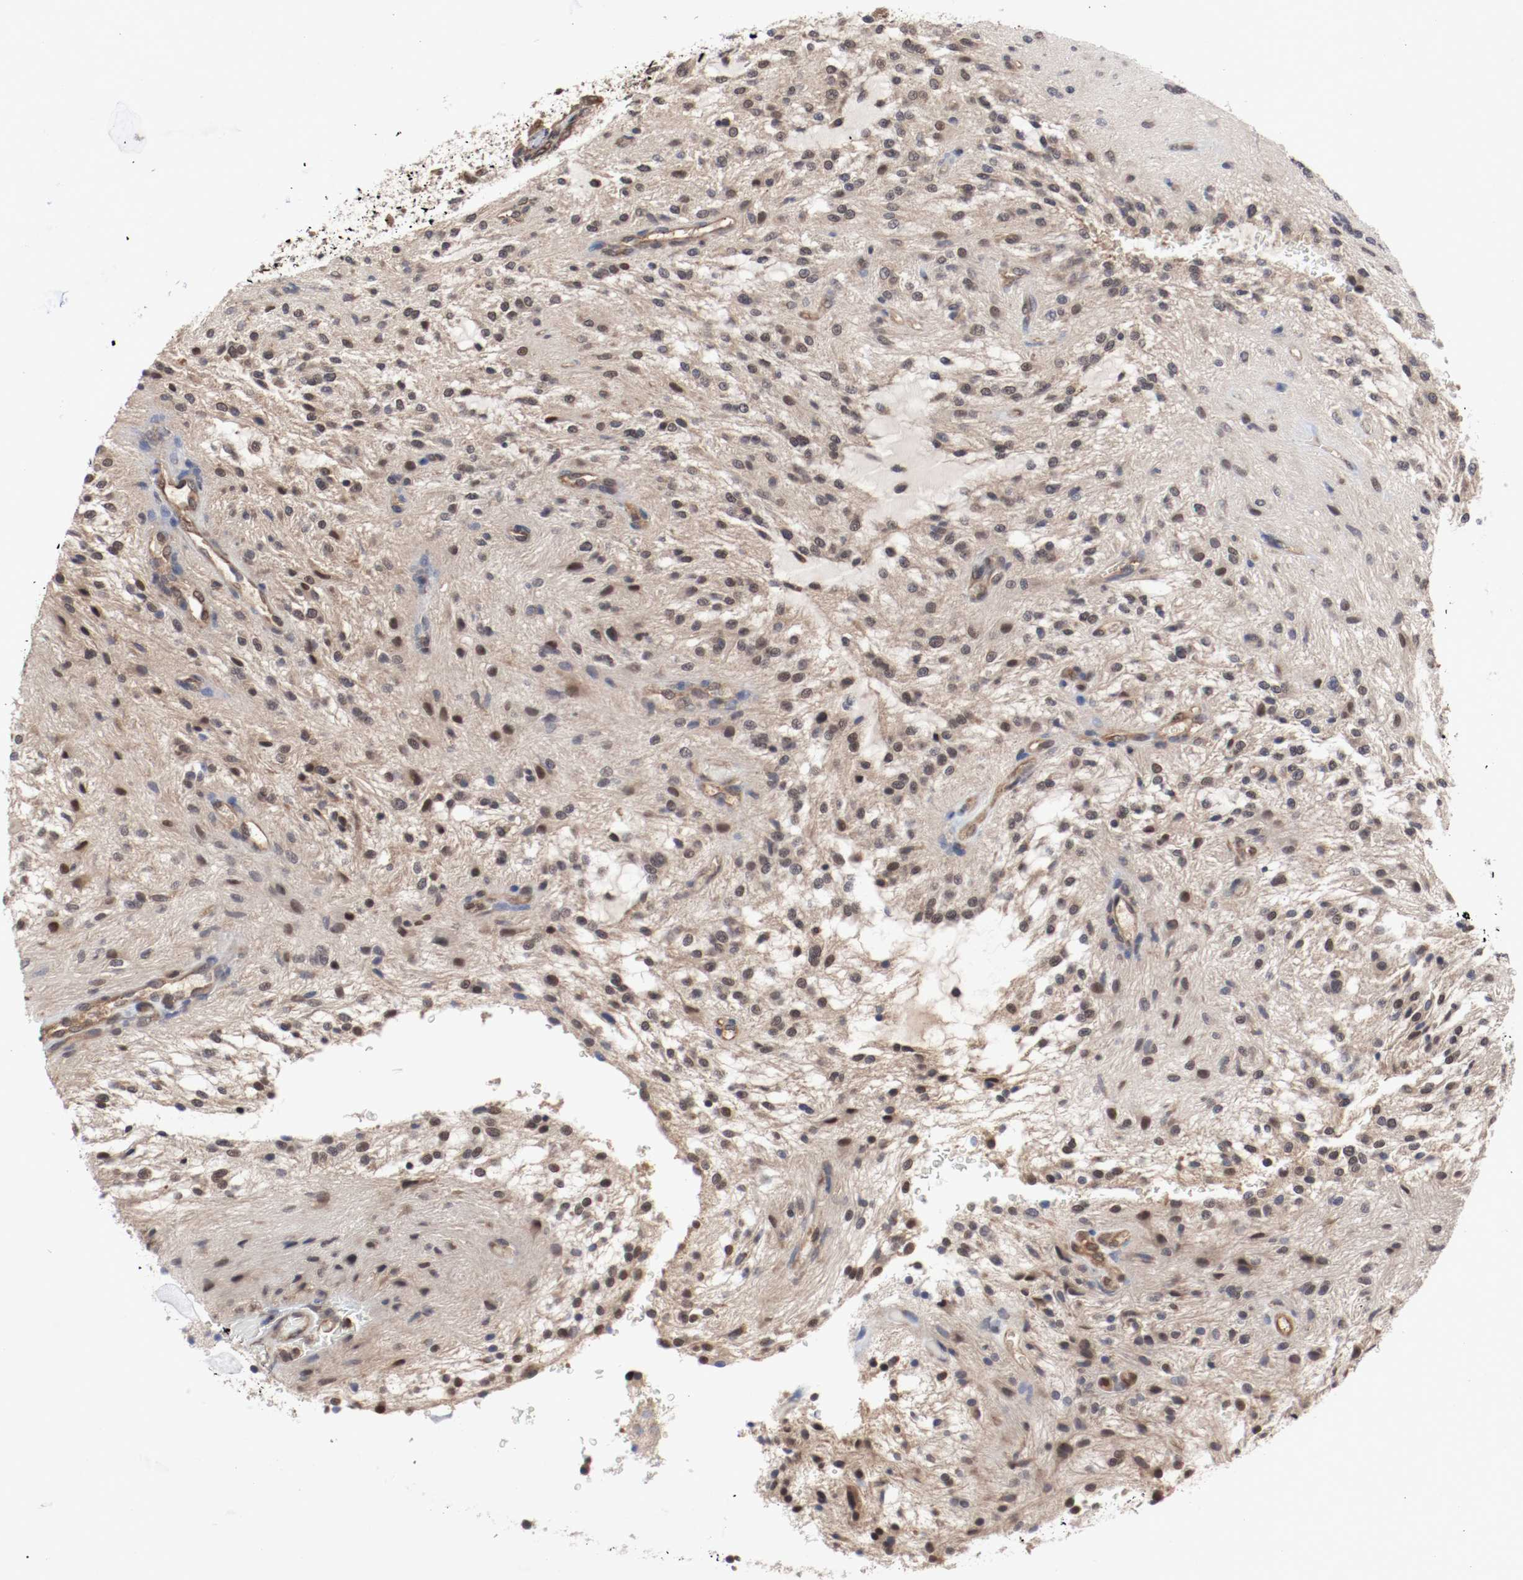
{"staining": {"intensity": "moderate", "quantity": "25%-75%", "location": "cytoplasmic/membranous,nuclear"}, "tissue": "glioma", "cell_type": "Tumor cells", "image_type": "cancer", "snomed": [{"axis": "morphology", "description": "Glioma, malignant, NOS"}, {"axis": "topography", "description": "Cerebellum"}], "caption": "Protein positivity by immunohistochemistry (IHC) displays moderate cytoplasmic/membranous and nuclear positivity in about 25%-75% of tumor cells in malignant glioma.", "gene": "AFG3L2", "patient": {"sex": "female", "age": 10}}